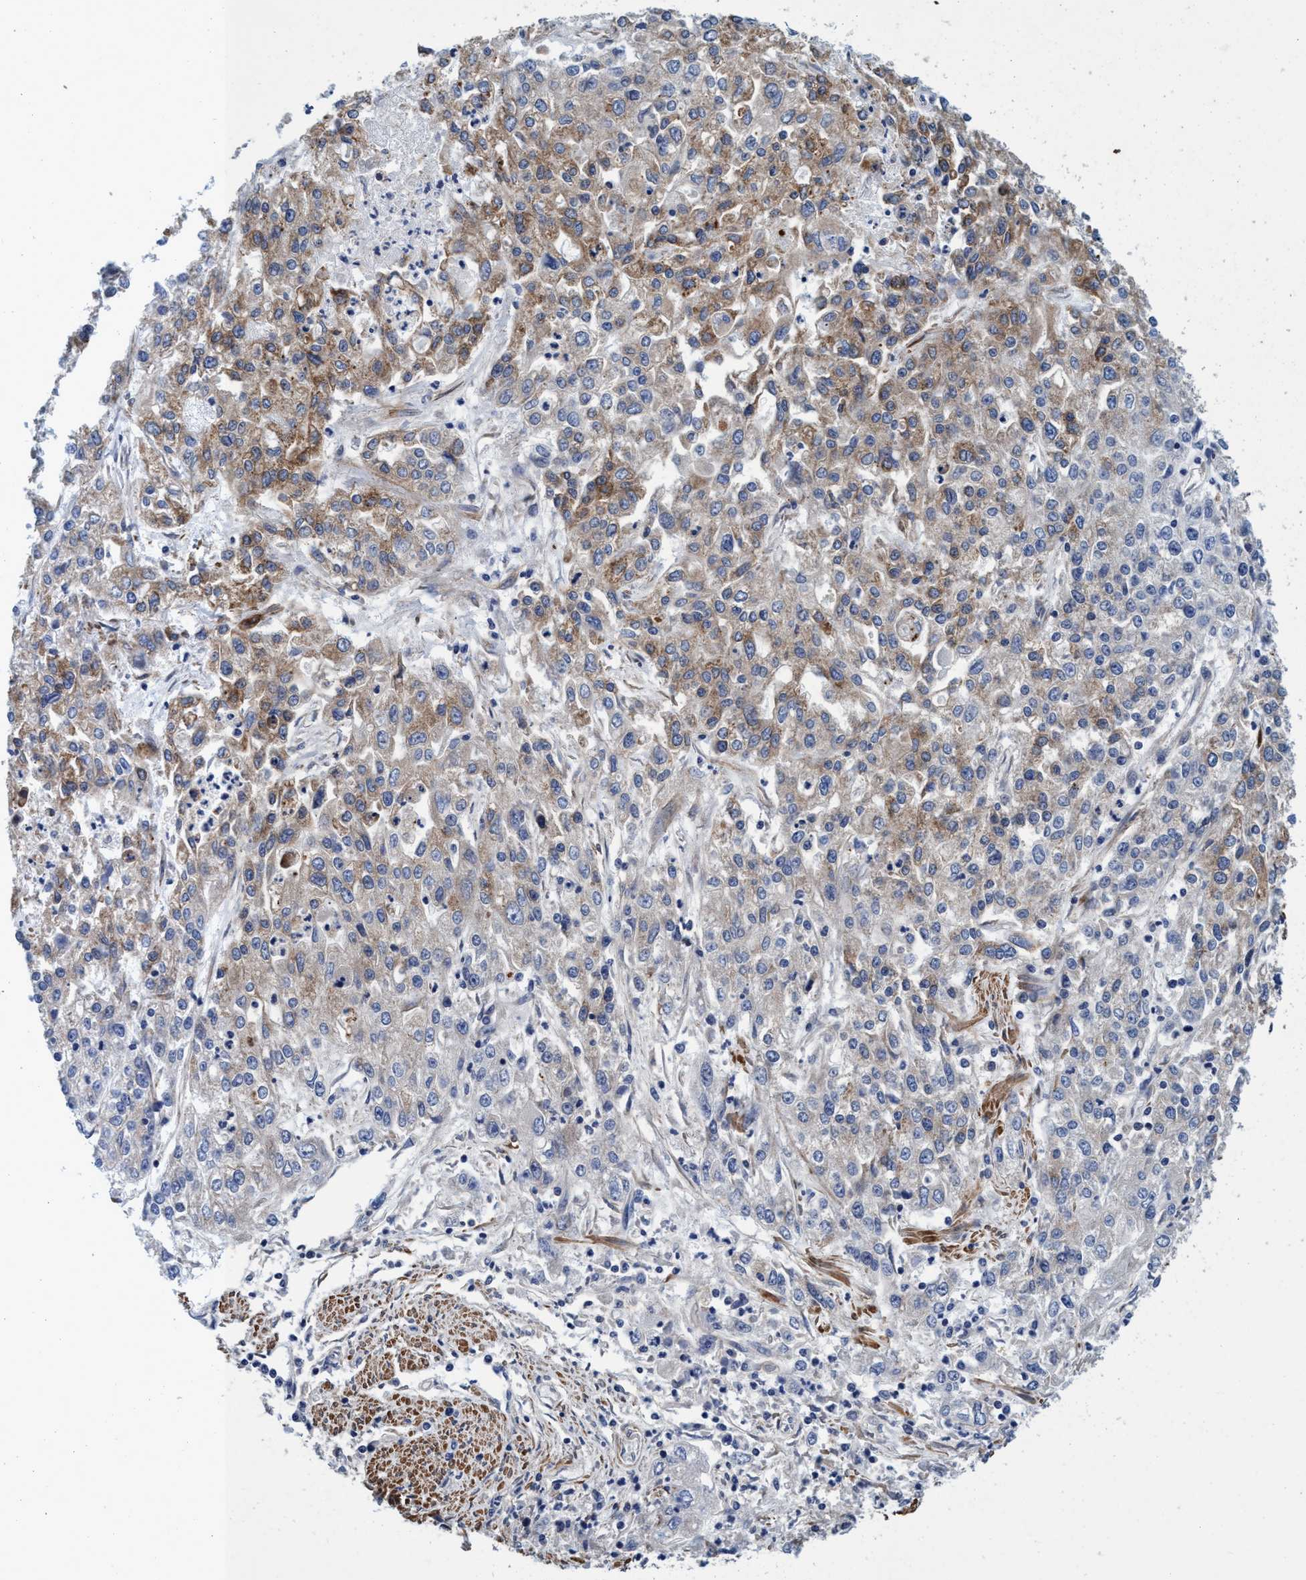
{"staining": {"intensity": "moderate", "quantity": "25%-75%", "location": "cytoplasmic/membranous"}, "tissue": "endometrial cancer", "cell_type": "Tumor cells", "image_type": "cancer", "snomed": [{"axis": "morphology", "description": "Adenocarcinoma, NOS"}, {"axis": "topography", "description": "Endometrium"}], "caption": "A medium amount of moderate cytoplasmic/membranous staining is present in about 25%-75% of tumor cells in endometrial cancer tissue.", "gene": "CALCOCO2", "patient": {"sex": "female", "age": 49}}